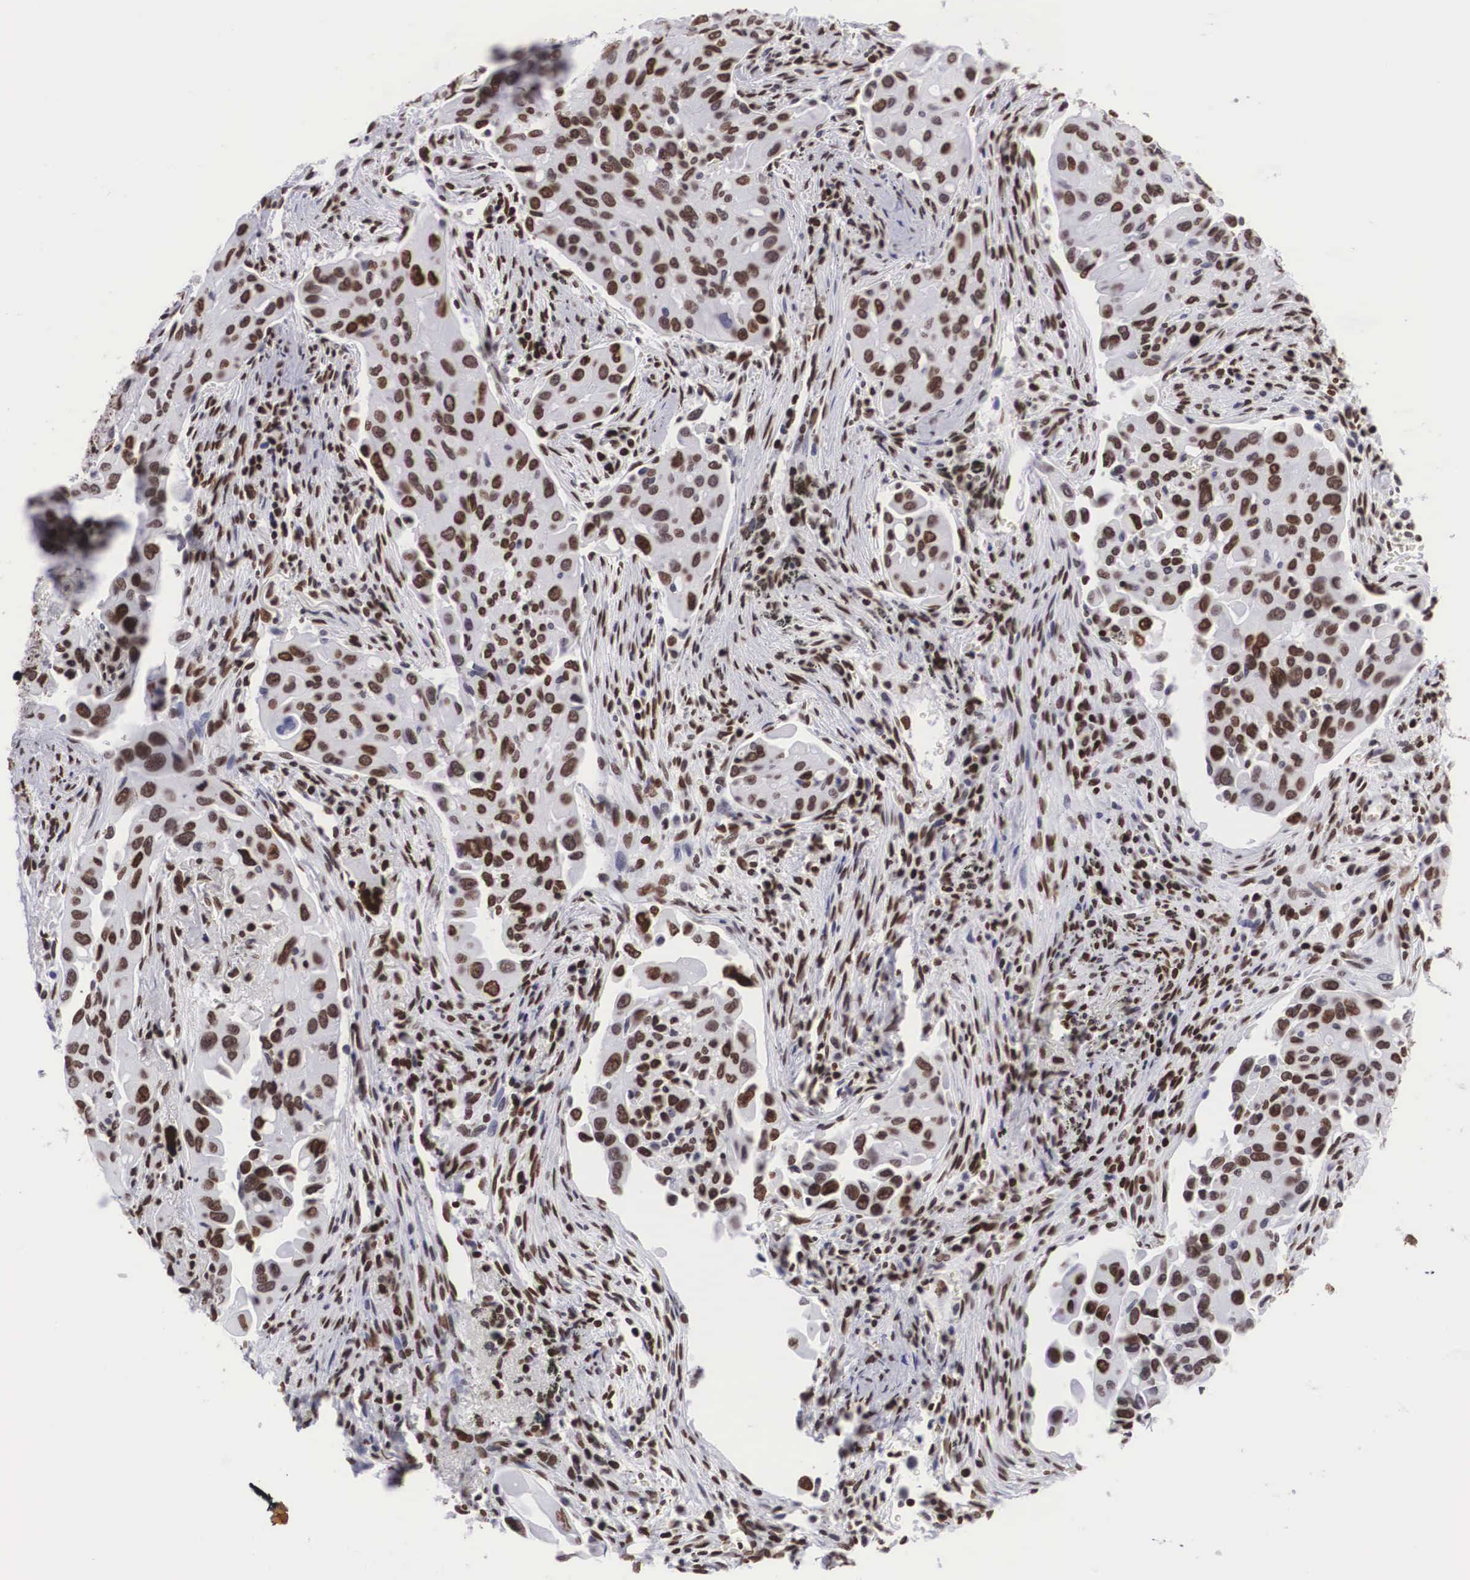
{"staining": {"intensity": "moderate", "quantity": ">75%", "location": "nuclear"}, "tissue": "lung cancer", "cell_type": "Tumor cells", "image_type": "cancer", "snomed": [{"axis": "morphology", "description": "Adenocarcinoma, NOS"}, {"axis": "topography", "description": "Lung"}], "caption": "Lung adenocarcinoma stained for a protein (brown) exhibits moderate nuclear positive expression in approximately >75% of tumor cells.", "gene": "MECP2", "patient": {"sex": "male", "age": 68}}